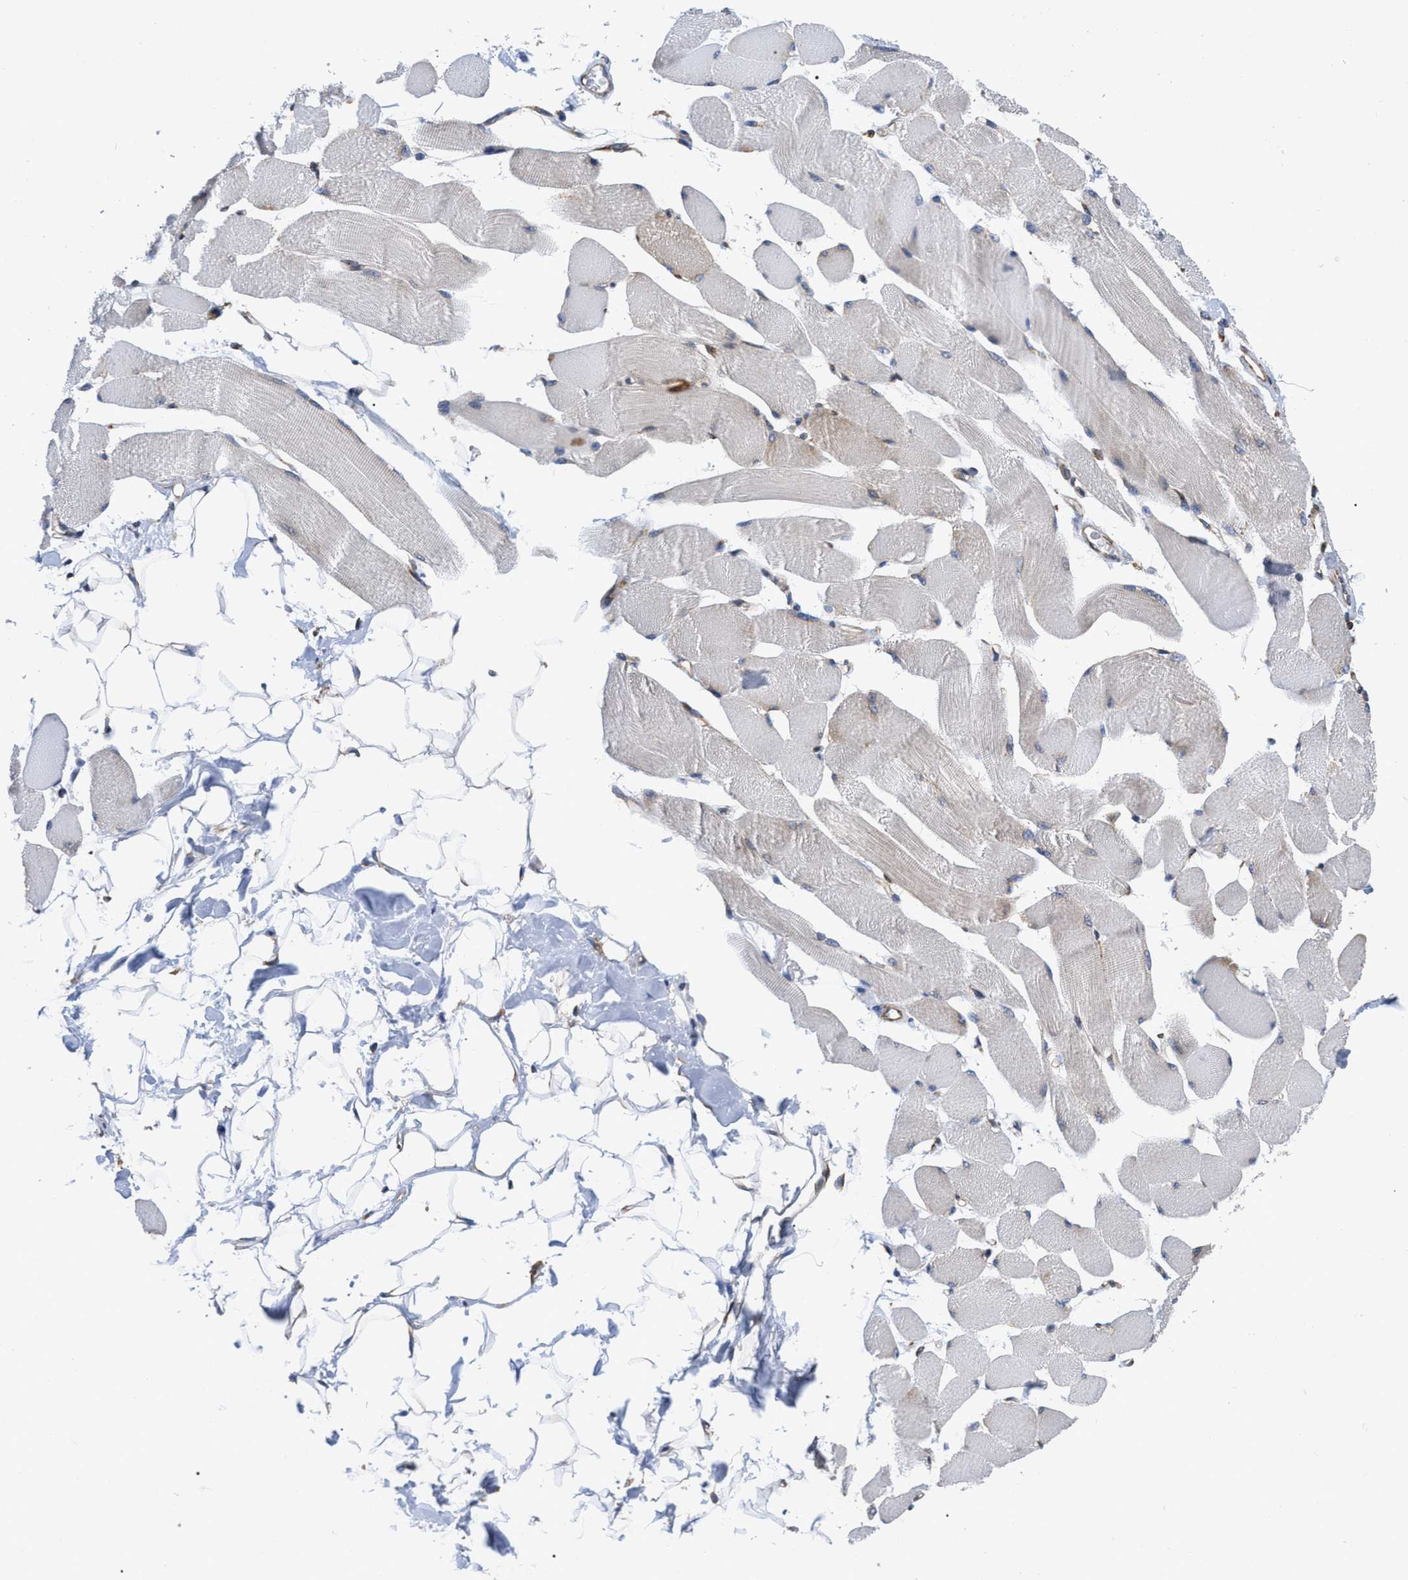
{"staining": {"intensity": "weak", "quantity": "25%-75%", "location": "cytoplasmic/membranous"}, "tissue": "skeletal muscle", "cell_type": "Myocytes", "image_type": "normal", "snomed": [{"axis": "morphology", "description": "Normal tissue, NOS"}, {"axis": "topography", "description": "Skeletal muscle"}, {"axis": "topography", "description": "Peripheral nerve tissue"}], "caption": "Myocytes exhibit weak cytoplasmic/membranous staining in about 25%-75% of cells in unremarkable skeletal muscle. (brown staining indicates protein expression, while blue staining denotes nuclei).", "gene": "FAM120A", "patient": {"sex": "female", "age": 84}}